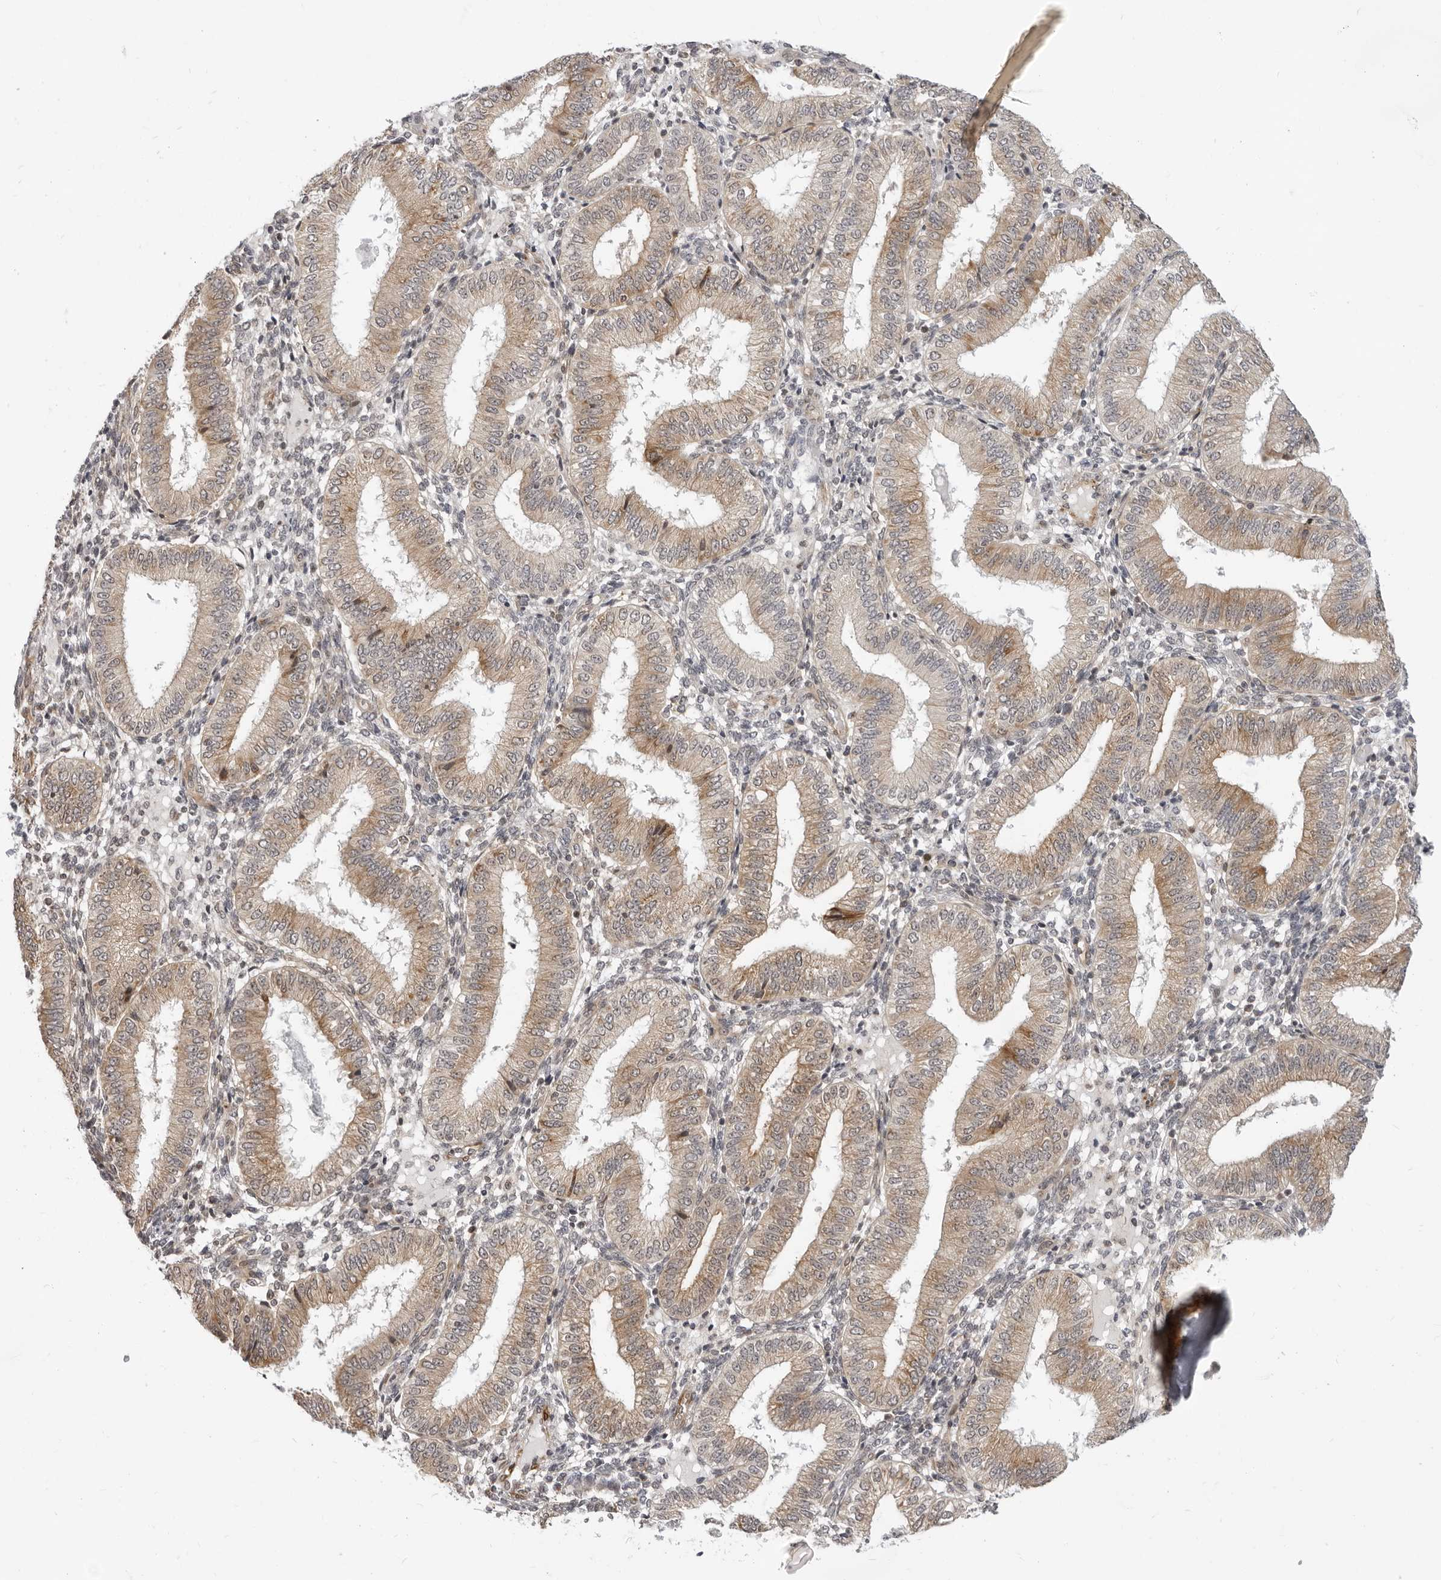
{"staining": {"intensity": "negative", "quantity": "none", "location": "none"}, "tissue": "endometrium", "cell_type": "Cells in endometrial stroma", "image_type": "normal", "snomed": [{"axis": "morphology", "description": "Normal tissue, NOS"}, {"axis": "topography", "description": "Endometrium"}], "caption": "This photomicrograph is of normal endometrium stained with immunohistochemistry to label a protein in brown with the nuclei are counter-stained blue. There is no expression in cells in endometrial stroma. (Brightfield microscopy of DAB immunohistochemistry at high magnification).", "gene": "SRGAP2", "patient": {"sex": "female", "age": 39}}